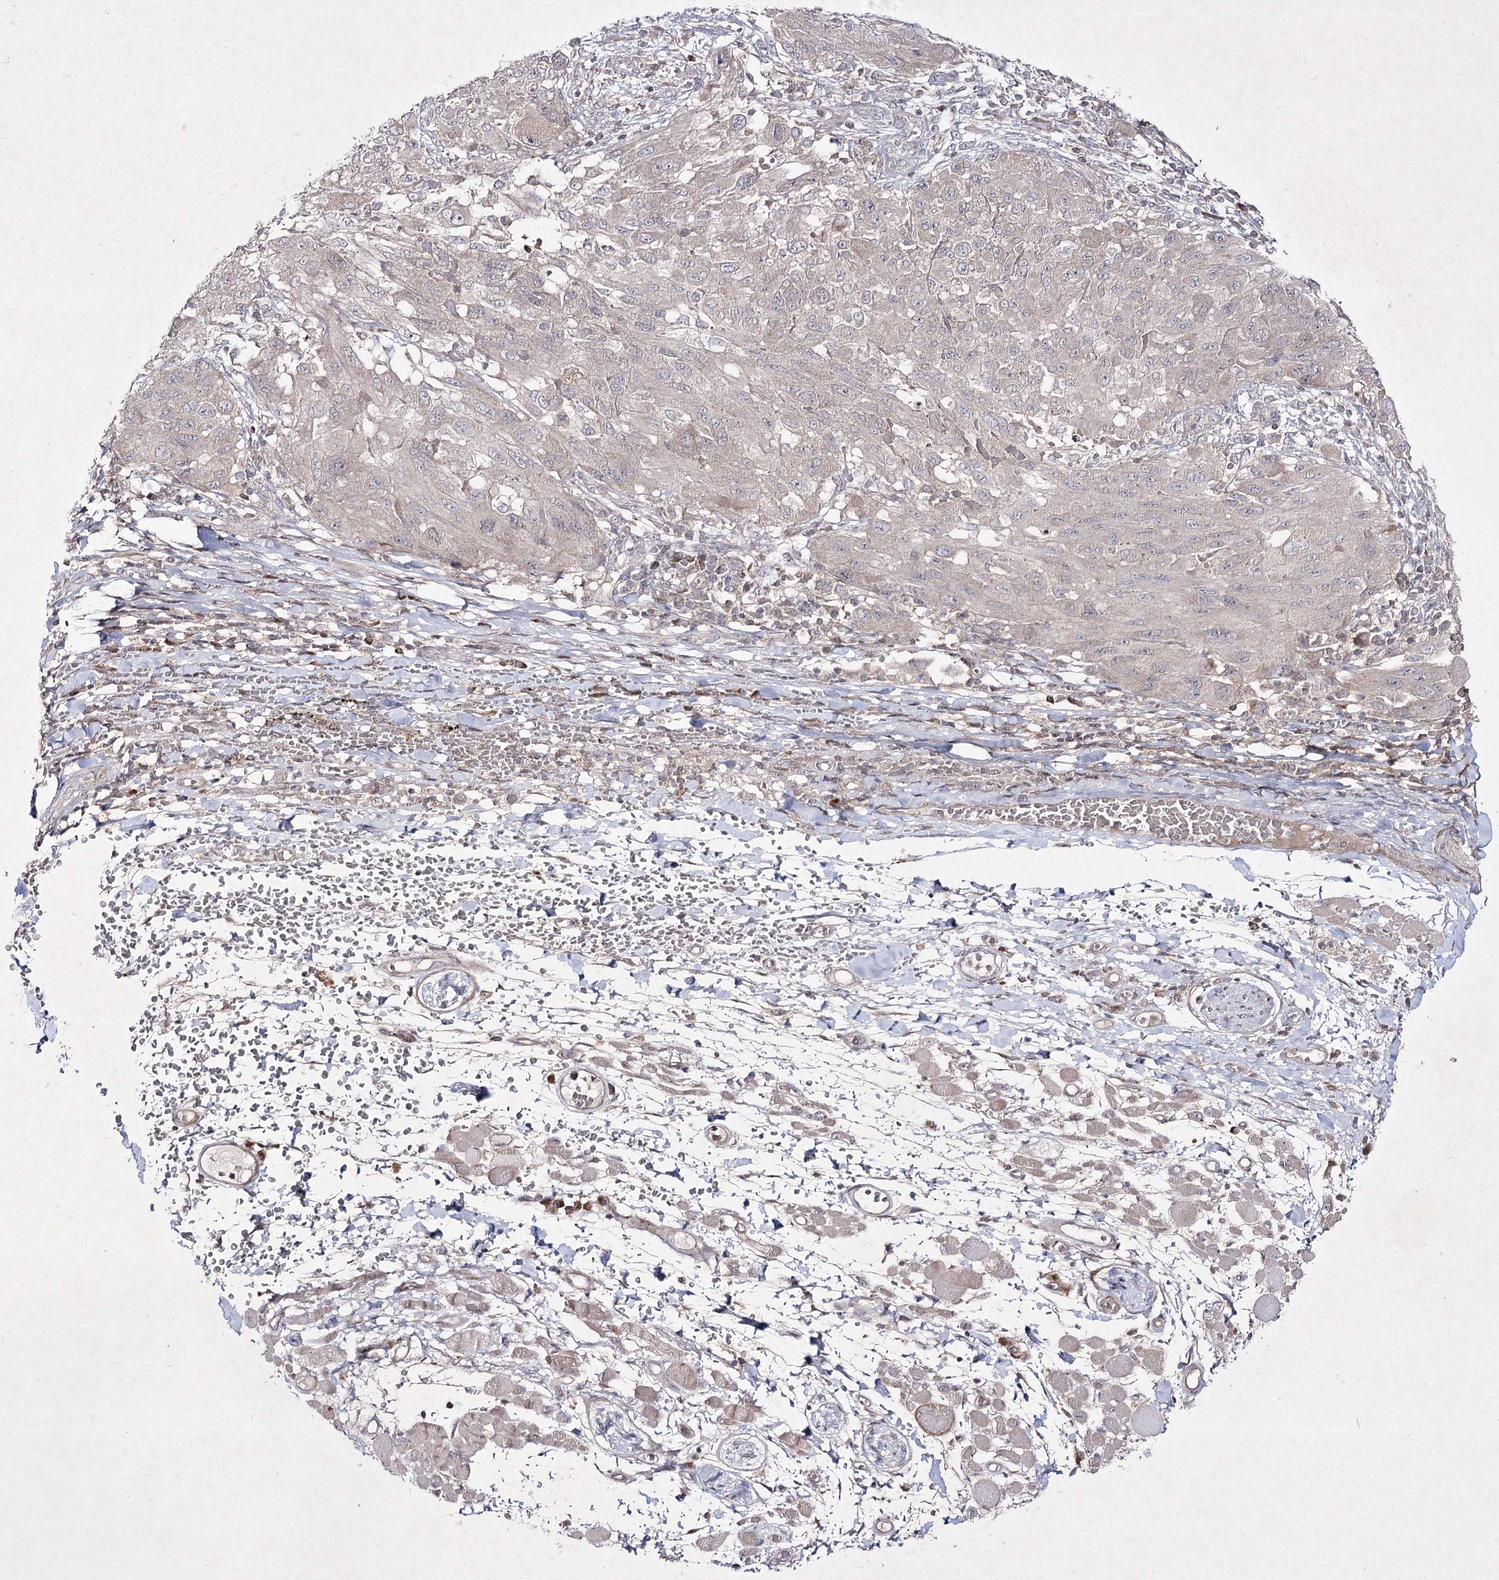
{"staining": {"intensity": "negative", "quantity": "none", "location": "none"}, "tissue": "melanoma", "cell_type": "Tumor cells", "image_type": "cancer", "snomed": [{"axis": "morphology", "description": "Malignant melanoma, NOS"}, {"axis": "topography", "description": "Skin"}], "caption": "Tumor cells show no significant protein expression in melanoma.", "gene": "CIB2", "patient": {"sex": "female", "age": 91}}